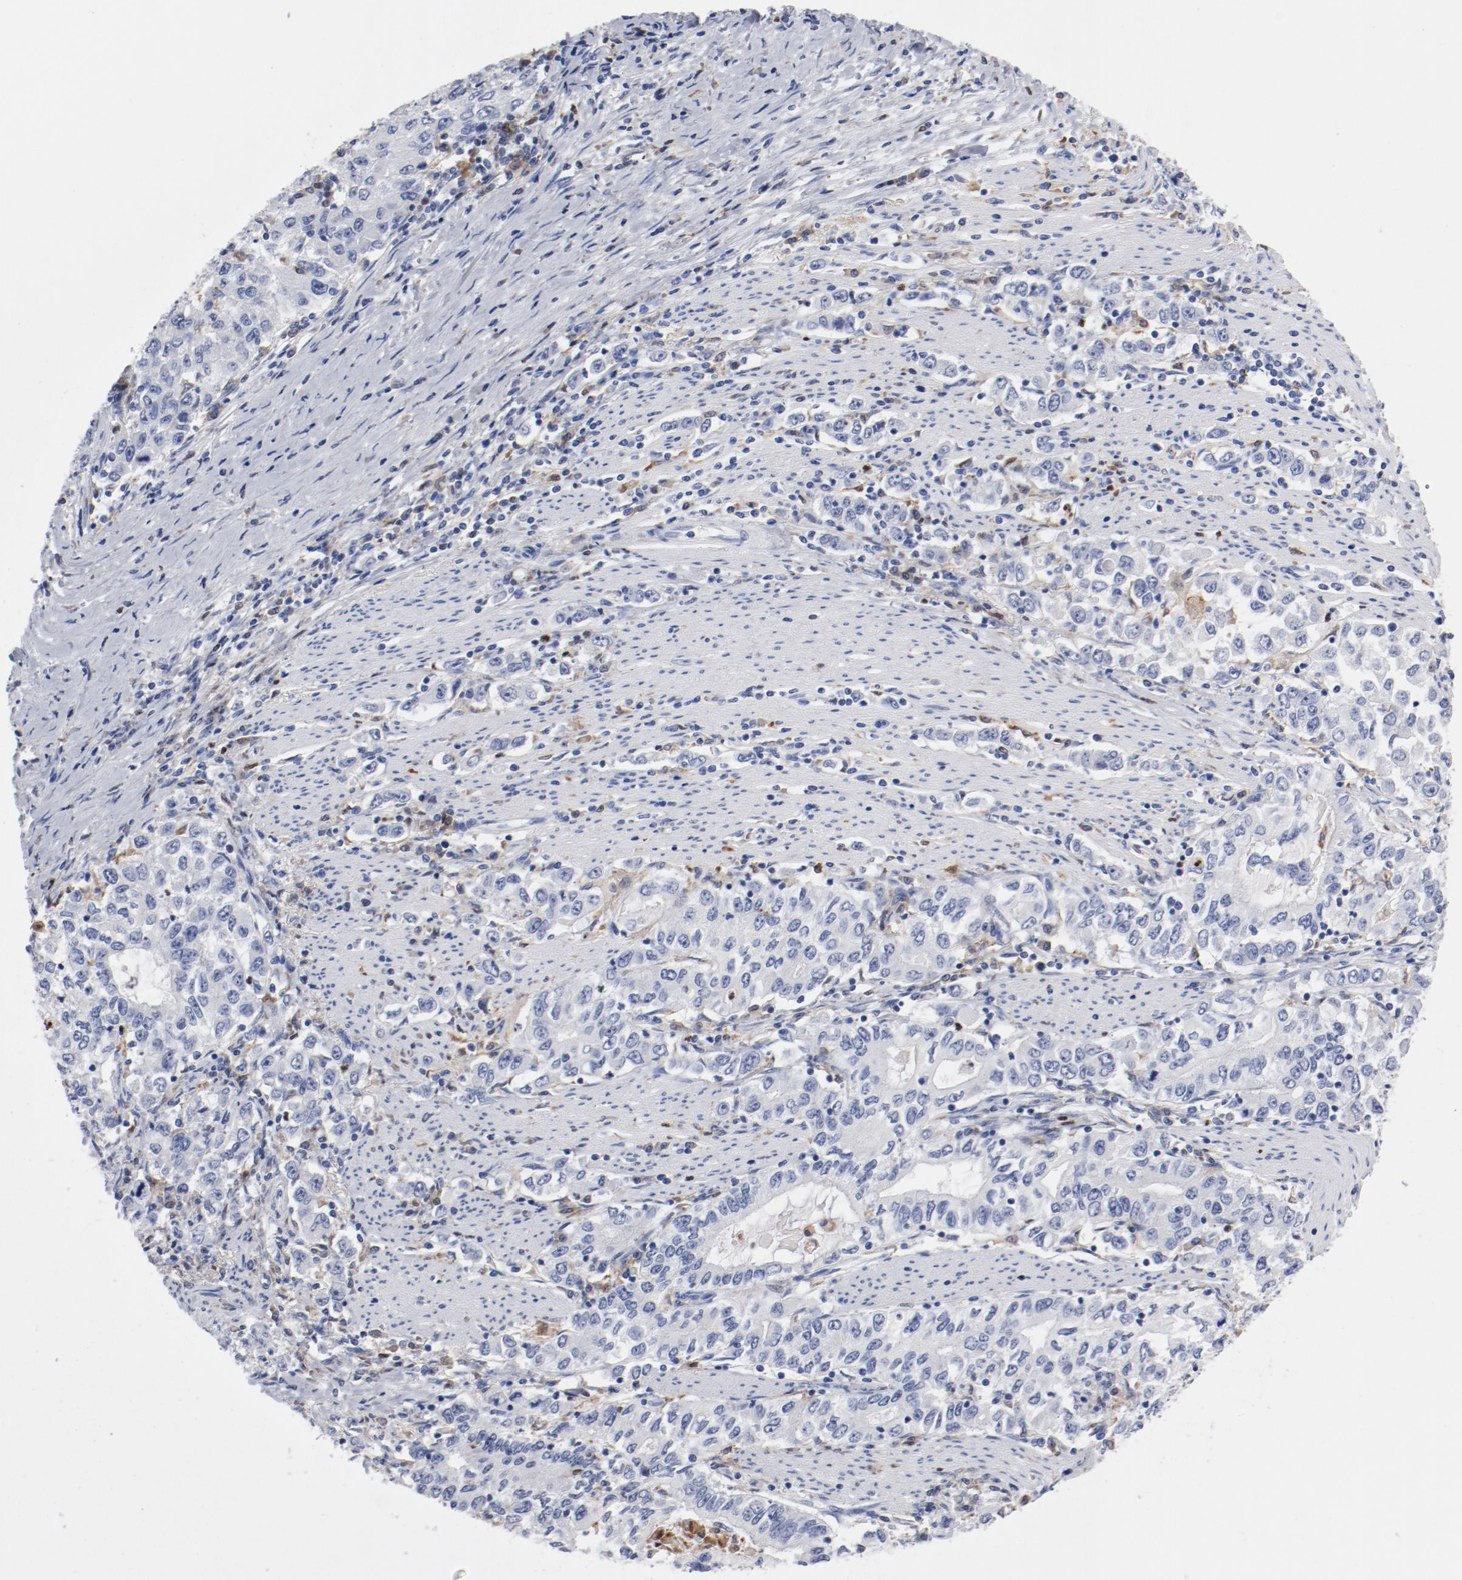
{"staining": {"intensity": "negative", "quantity": "none", "location": "none"}, "tissue": "stomach cancer", "cell_type": "Tumor cells", "image_type": "cancer", "snomed": [{"axis": "morphology", "description": "Adenocarcinoma, NOS"}, {"axis": "topography", "description": "Stomach, lower"}], "caption": "Micrograph shows no protein staining in tumor cells of stomach cancer tissue. The staining was performed using DAB (3,3'-diaminobenzidine) to visualize the protein expression in brown, while the nuclei were stained in blue with hematoxylin (Magnification: 20x).", "gene": "NCF1", "patient": {"sex": "female", "age": 72}}